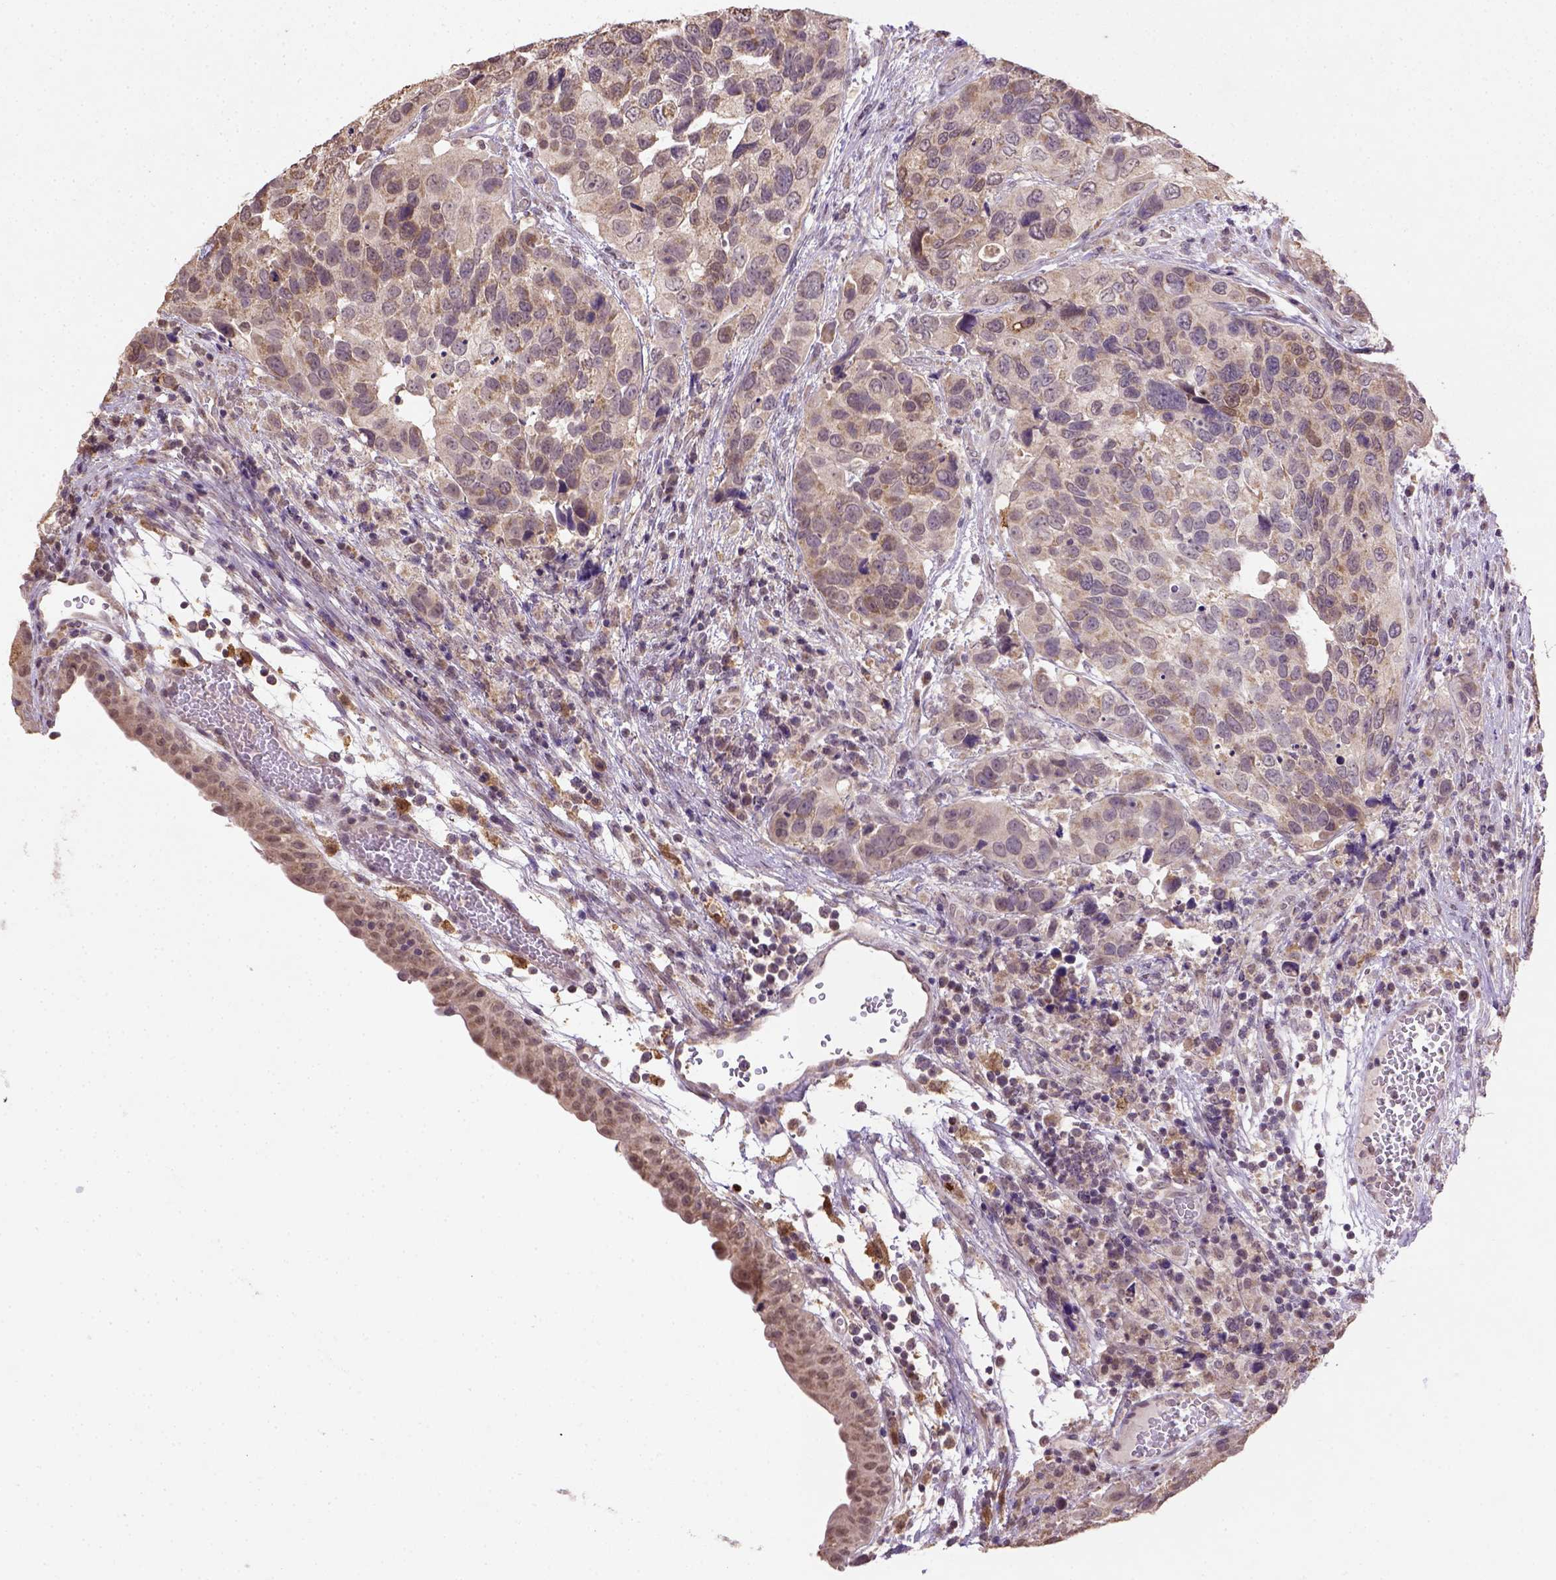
{"staining": {"intensity": "moderate", "quantity": ">75%", "location": "cytoplasmic/membranous"}, "tissue": "urothelial cancer", "cell_type": "Tumor cells", "image_type": "cancer", "snomed": [{"axis": "morphology", "description": "Urothelial carcinoma, High grade"}, {"axis": "topography", "description": "Urinary bladder"}], "caption": "Moderate cytoplasmic/membranous staining is seen in about >75% of tumor cells in urothelial carcinoma (high-grade).", "gene": "NUDT10", "patient": {"sex": "male", "age": 60}}